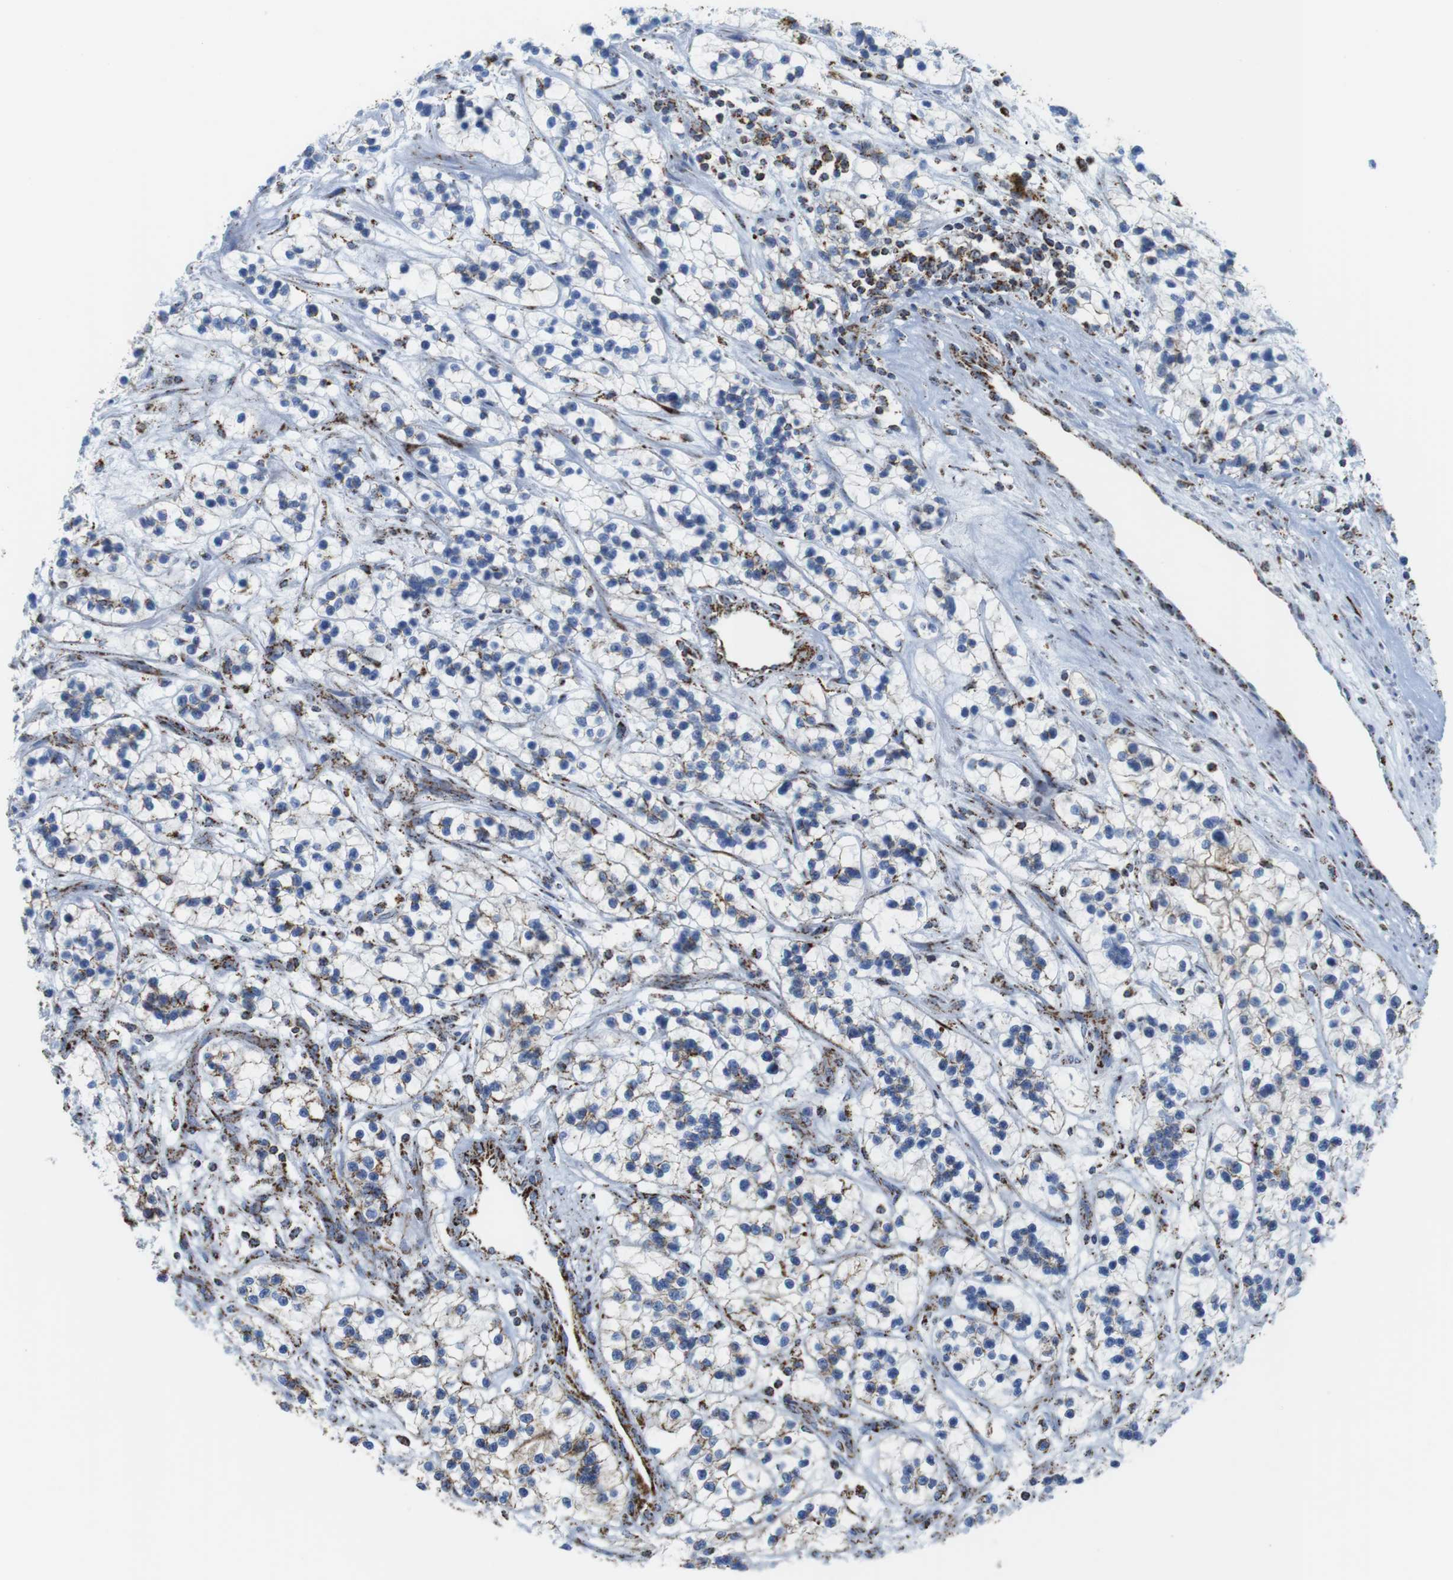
{"staining": {"intensity": "moderate", "quantity": "25%-75%", "location": "cytoplasmic/membranous"}, "tissue": "renal cancer", "cell_type": "Tumor cells", "image_type": "cancer", "snomed": [{"axis": "morphology", "description": "Adenocarcinoma, NOS"}, {"axis": "topography", "description": "Kidney"}], "caption": "Immunohistochemical staining of renal cancer (adenocarcinoma) displays medium levels of moderate cytoplasmic/membranous positivity in about 25%-75% of tumor cells. (Stains: DAB in brown, nuclei in blue, Microscopy: brightfield microscopy at high magnification).", "gene": "ATP5PO", "patient": {"sex": "female", "age": 57}}